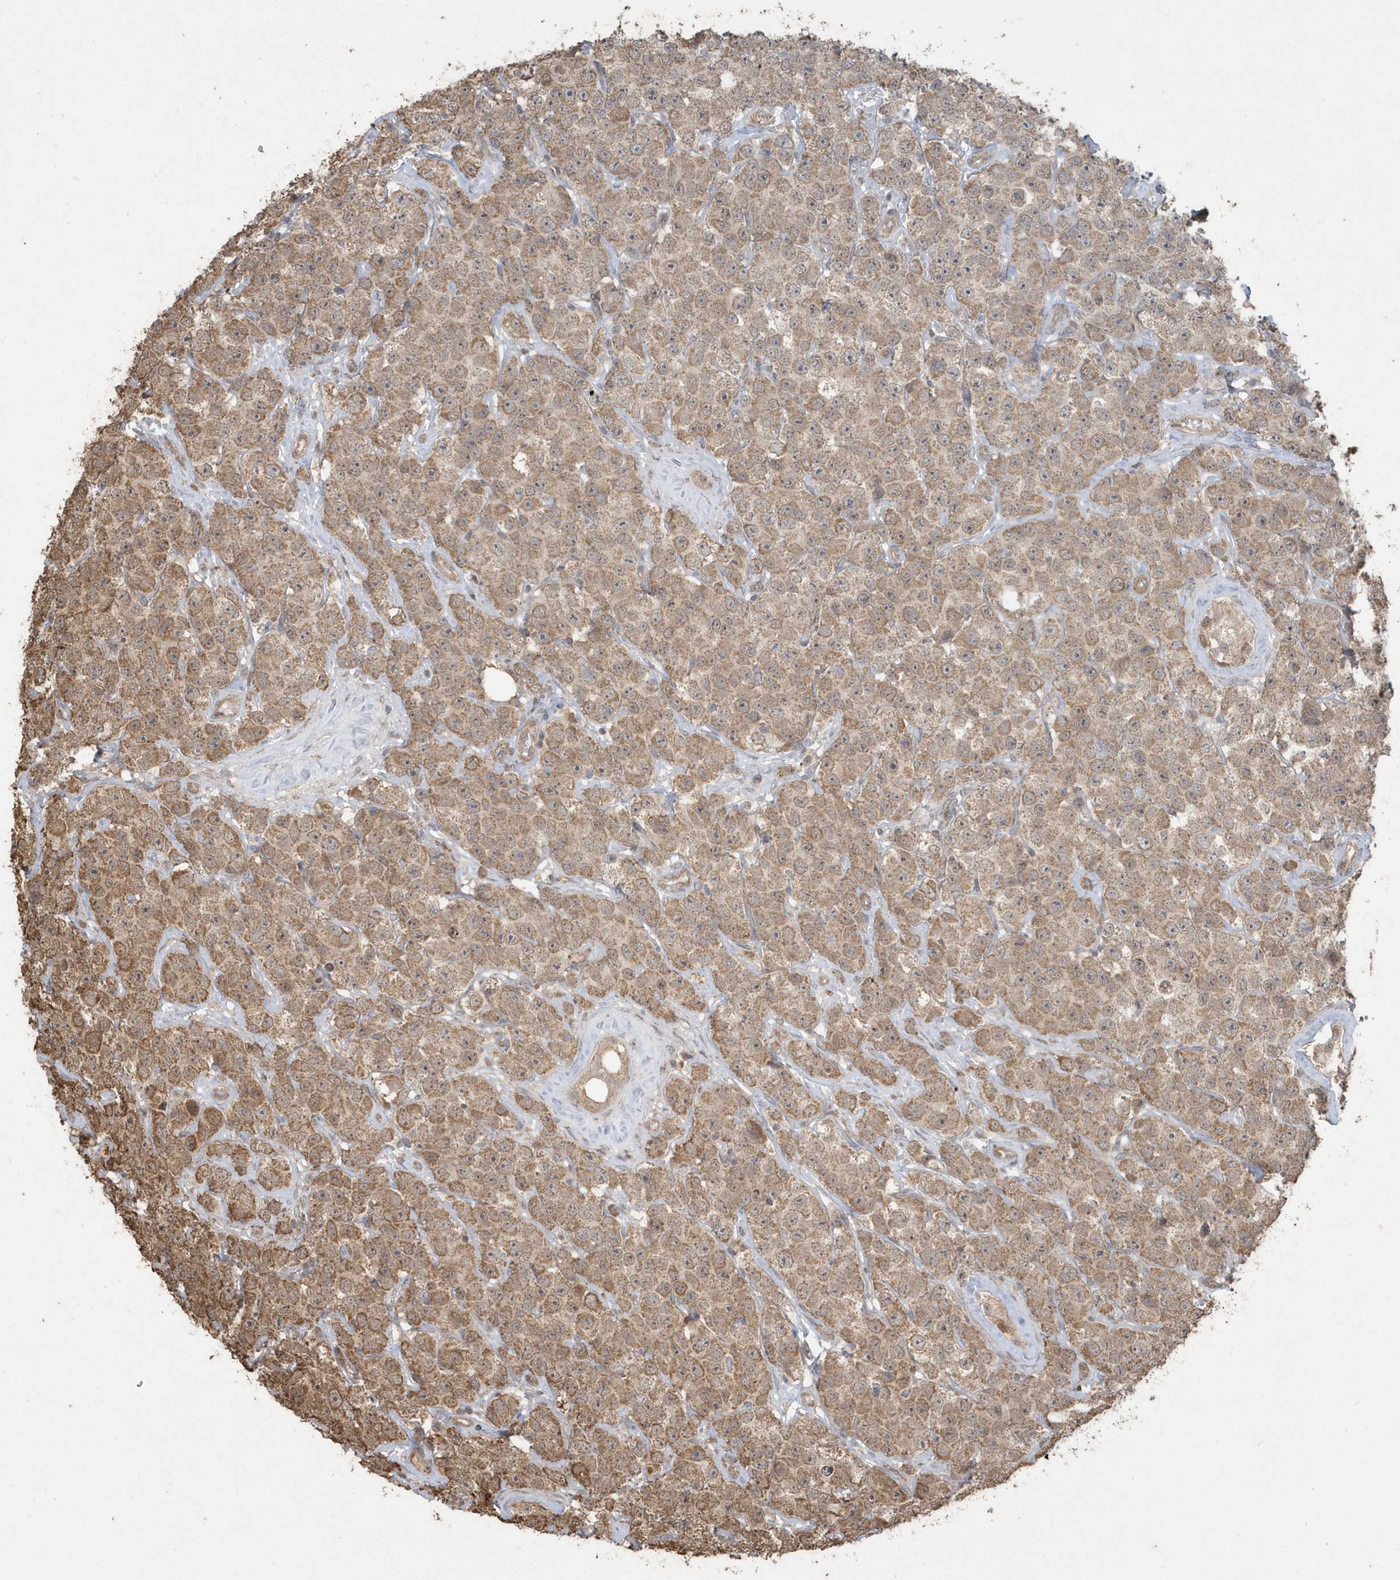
{"staining": {"intensity": "moderate", "quantity": ">75%", "location": "cytoplasmic/membranous"}, "tissue": "testis cancer", "cell_type": "Tumor cells", "image_type": "cancer", "snomed": [{"axis": "morphology", "description": "Seminoma, NOS"}, {"axis": "topography", "description": "Testis"}], "caption": "Brown immunohistochemical staining in human testis seminoma exhibits moderate cytoplasmic/membranous positivity in about >75% of tumor cells.", "gene": "PAXBP1", "patient": {"sex": "male", "age": 28}}